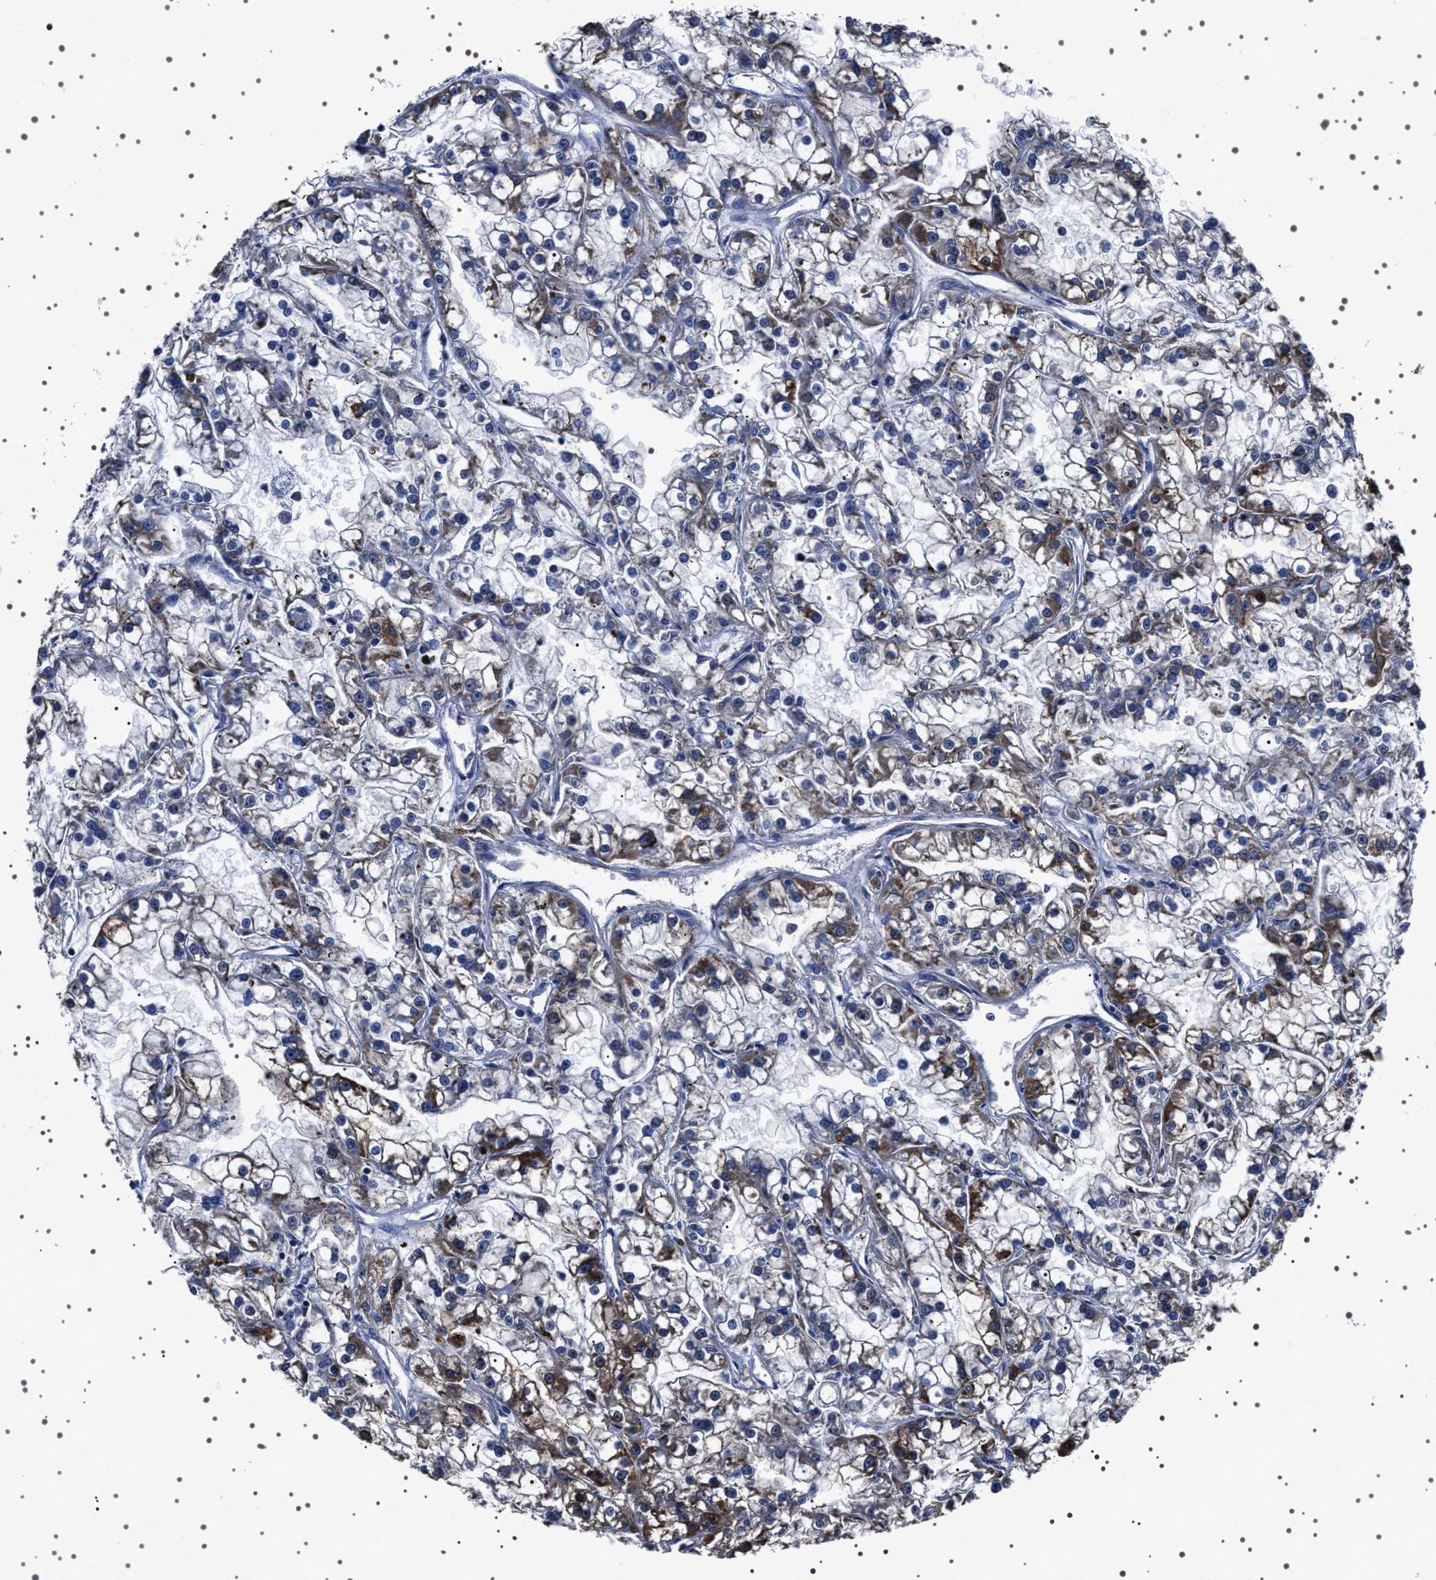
{"staining": {"intensity": "moderate", "quantity": "25%-75%", "location": "cytoplasmic/membranous"}, "tissue": "renal cancer", "cell_type": "Tumor cells", "image_type": "cancer", "snomed": [{"axis": "morphology", "description": "Adenocarcinoma, NOS"}, {"axis": "topography", "description": "Kidney"}], "caption": "Tumor cells demonstrate medium levels of moderate cytoplasmic/membranous staining in approximately 25%-75% of cells in human renal cancer.", "gene": "WDR1", "patient": {"sex": "female", "age": 52}}